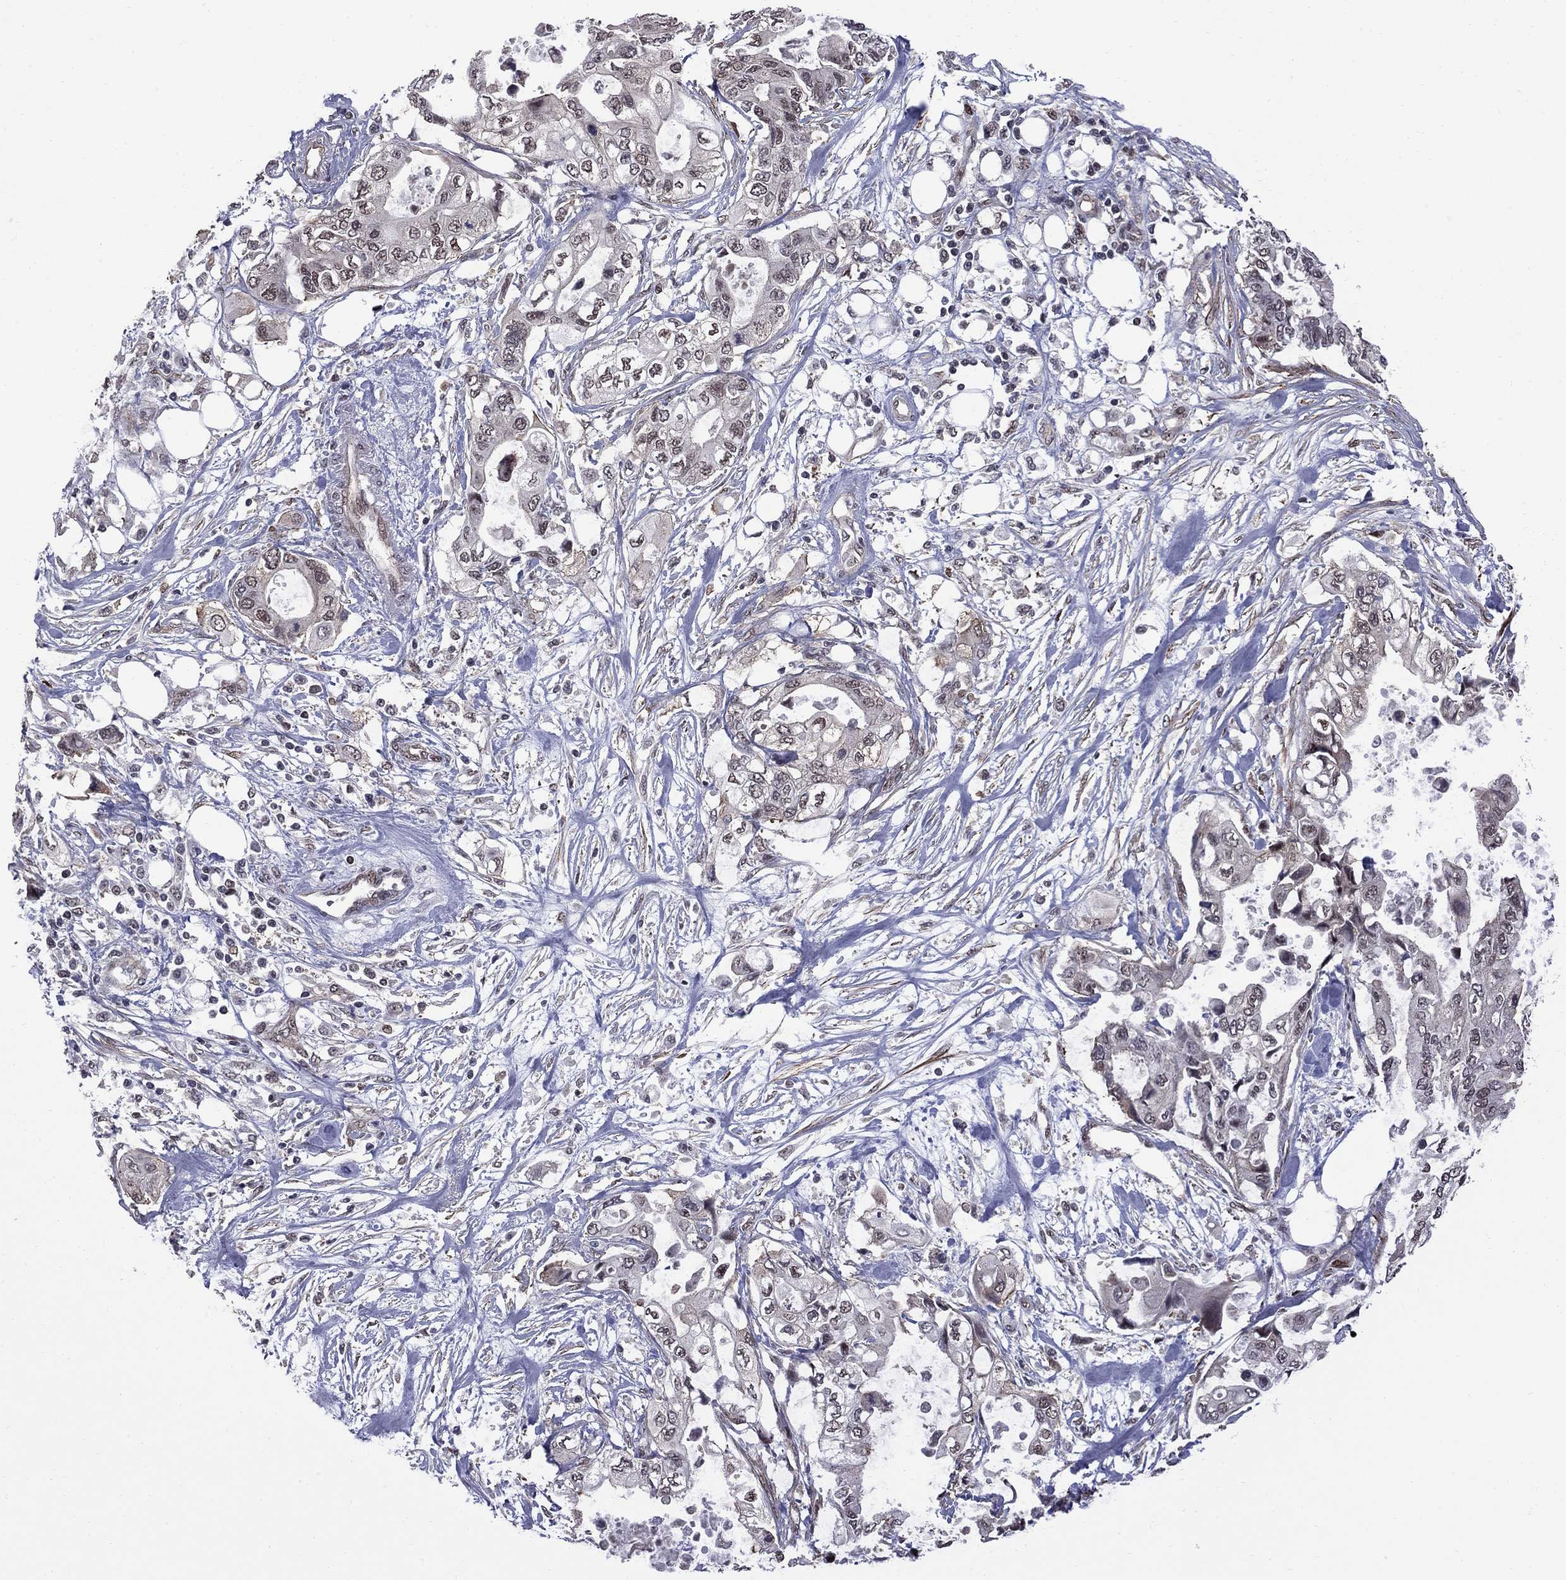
{"staining": {"intensity": "moderate", "quantity": "<25%", "location": "nuclear"}, "tissue": "pancreatic cancer", "cell_type": "Tumor cells", "image_type": "cancer", "snomed": [{"axis": "morphology", "description": "Adenocarcinoma, NOS"}, {"axis": "topography", "description": "Pancreas"}], "caption": "Pancreatic cancer (adenocarcinoma) stained for a protein (brown) shows moderate nuclear positive staining in about <25% of tumor cells.", "gene": "BRF1", "patient": {"sex": "female", "age": 63}}